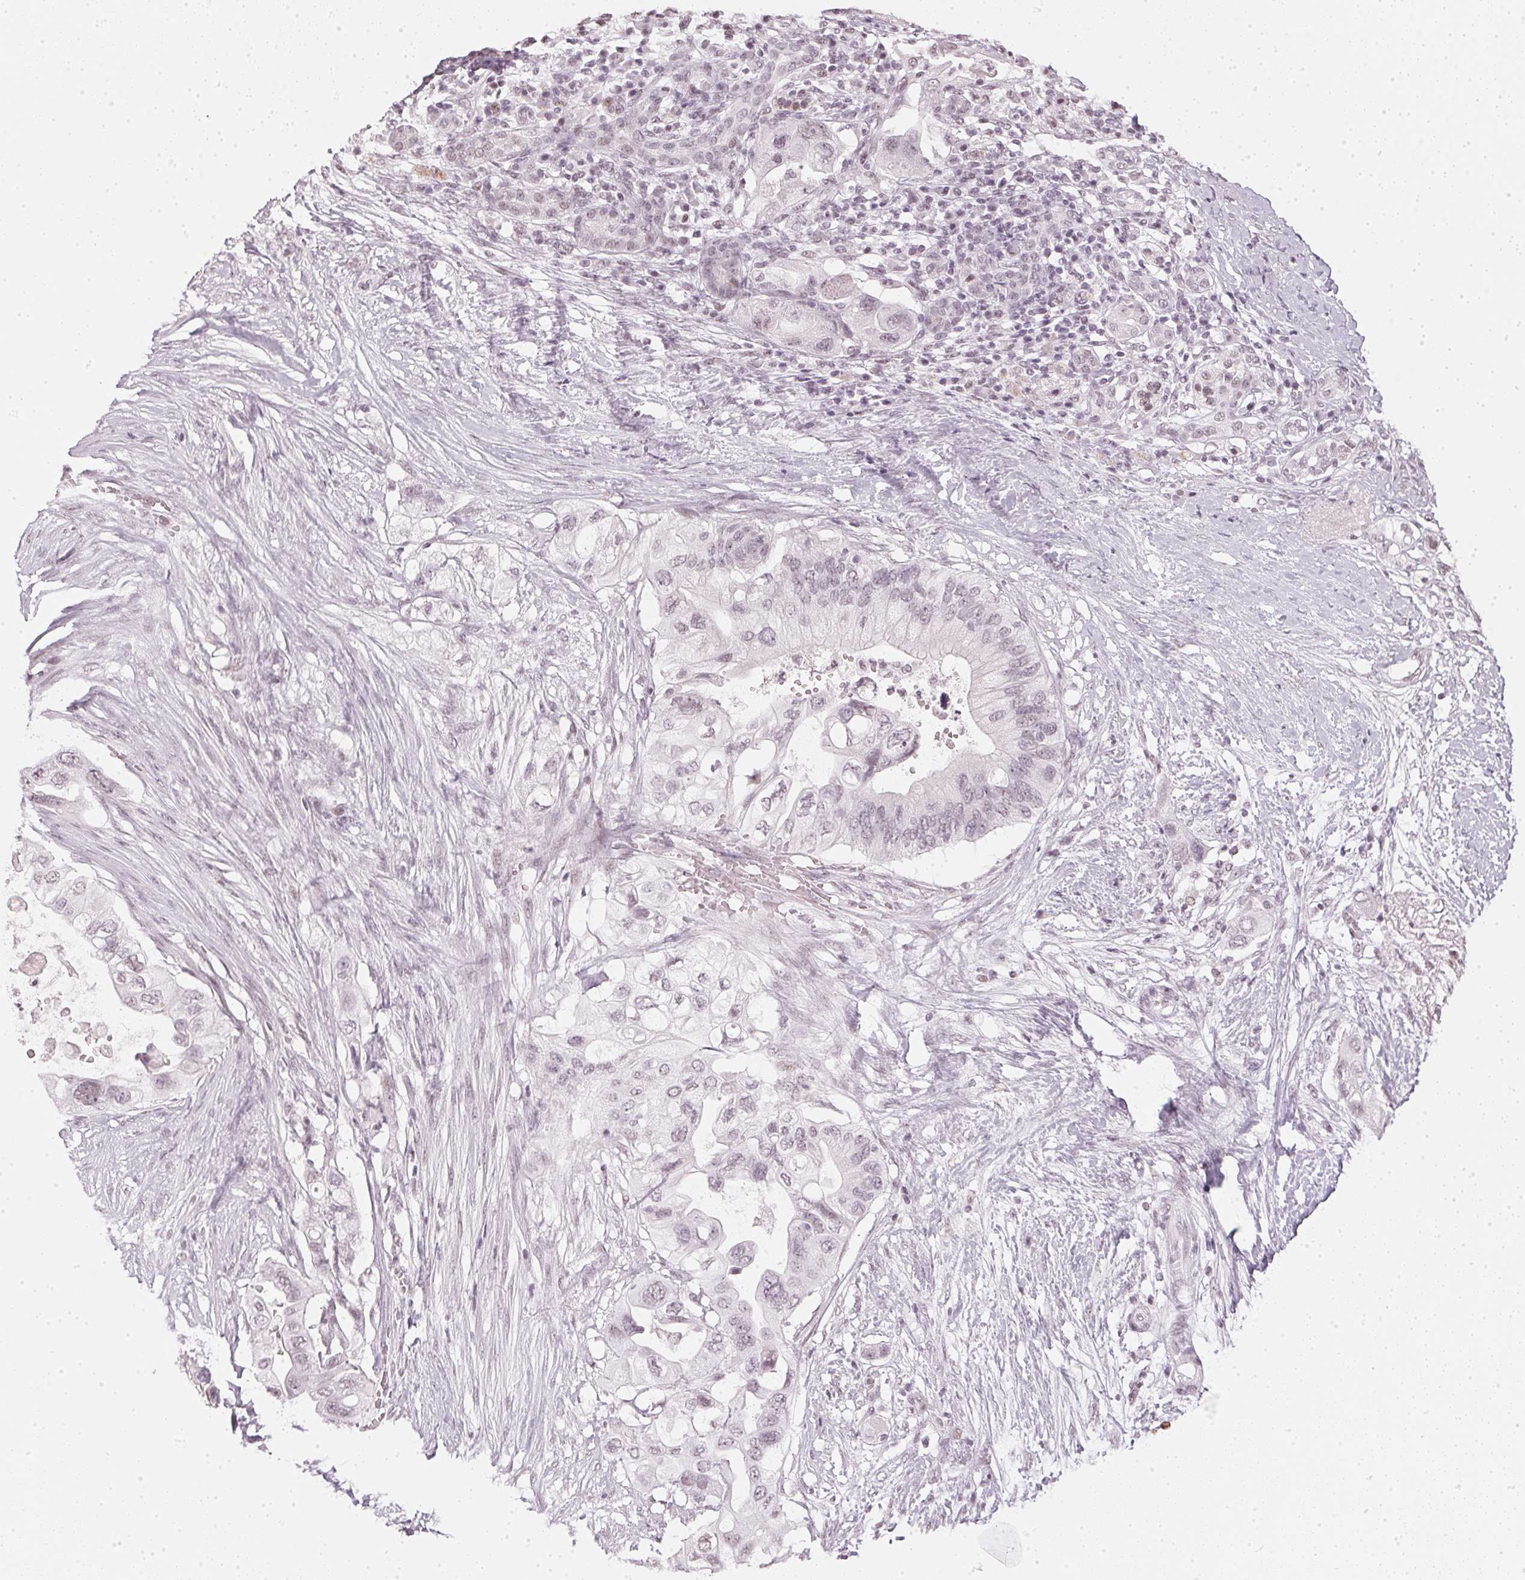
{"staining": {"intensity": "negative", "quantity": "none", "location": "none"}, "tissue": "pancreatic cancer", "cell_type": "Tumor cells", "image_type": "cancer", "snomed": [{"axis": "morphology", "description": "Adenocarcinoma, NOS"}, {"axis": "topography", "description": "Pancreas"}], "caption": "An immunohistochemistry (IHC) image of pancreatic cancer (adenocarcinoma) is shown. There is no staining in tumor cells of pancreatic cancer (adenocarcinoma).", "gene": "DNAJC6", "patient": {"sex": "female", "age": 72}}